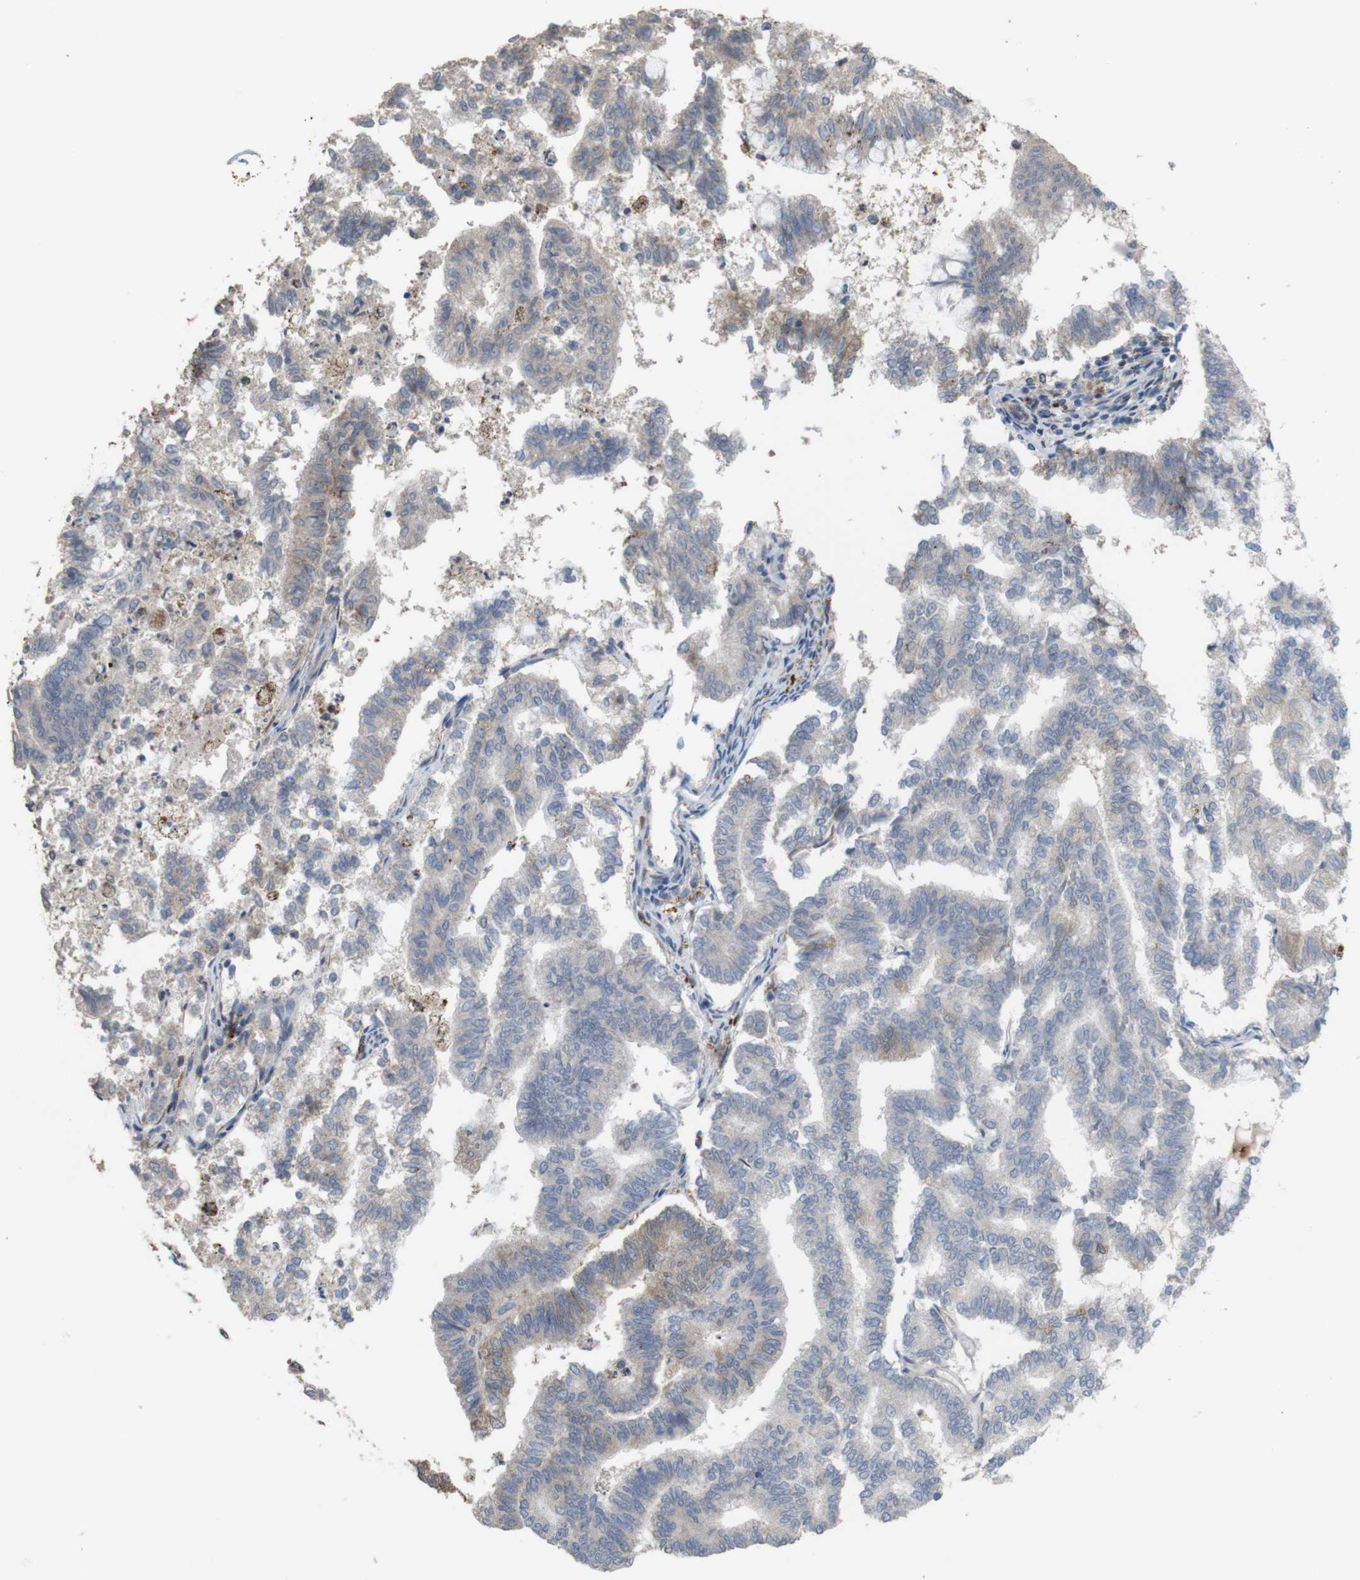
{"staining": {"intensity": "weak", "quantity": "25%-75%", "location": "cytoplasmic/membranous"}, "tissue": "endometrial cancer", "cell_type": "Tumor cells", "image_type": "cancer", "snomed": [{"axis": "morphology", "description": "Necrosis, NOS"}, {"axis": "morphology", "description": "Adenocarcinoma, NOS"}, {"axis": "topography", "description": "Endometrium"}], "caption": "Tumor cells show weak cytoplasmic/membranous staining in about 25%-75% of cells in endometrial cancer.", "gene": "PTPRR", "patient": {"sex": "female", "age": 79}}